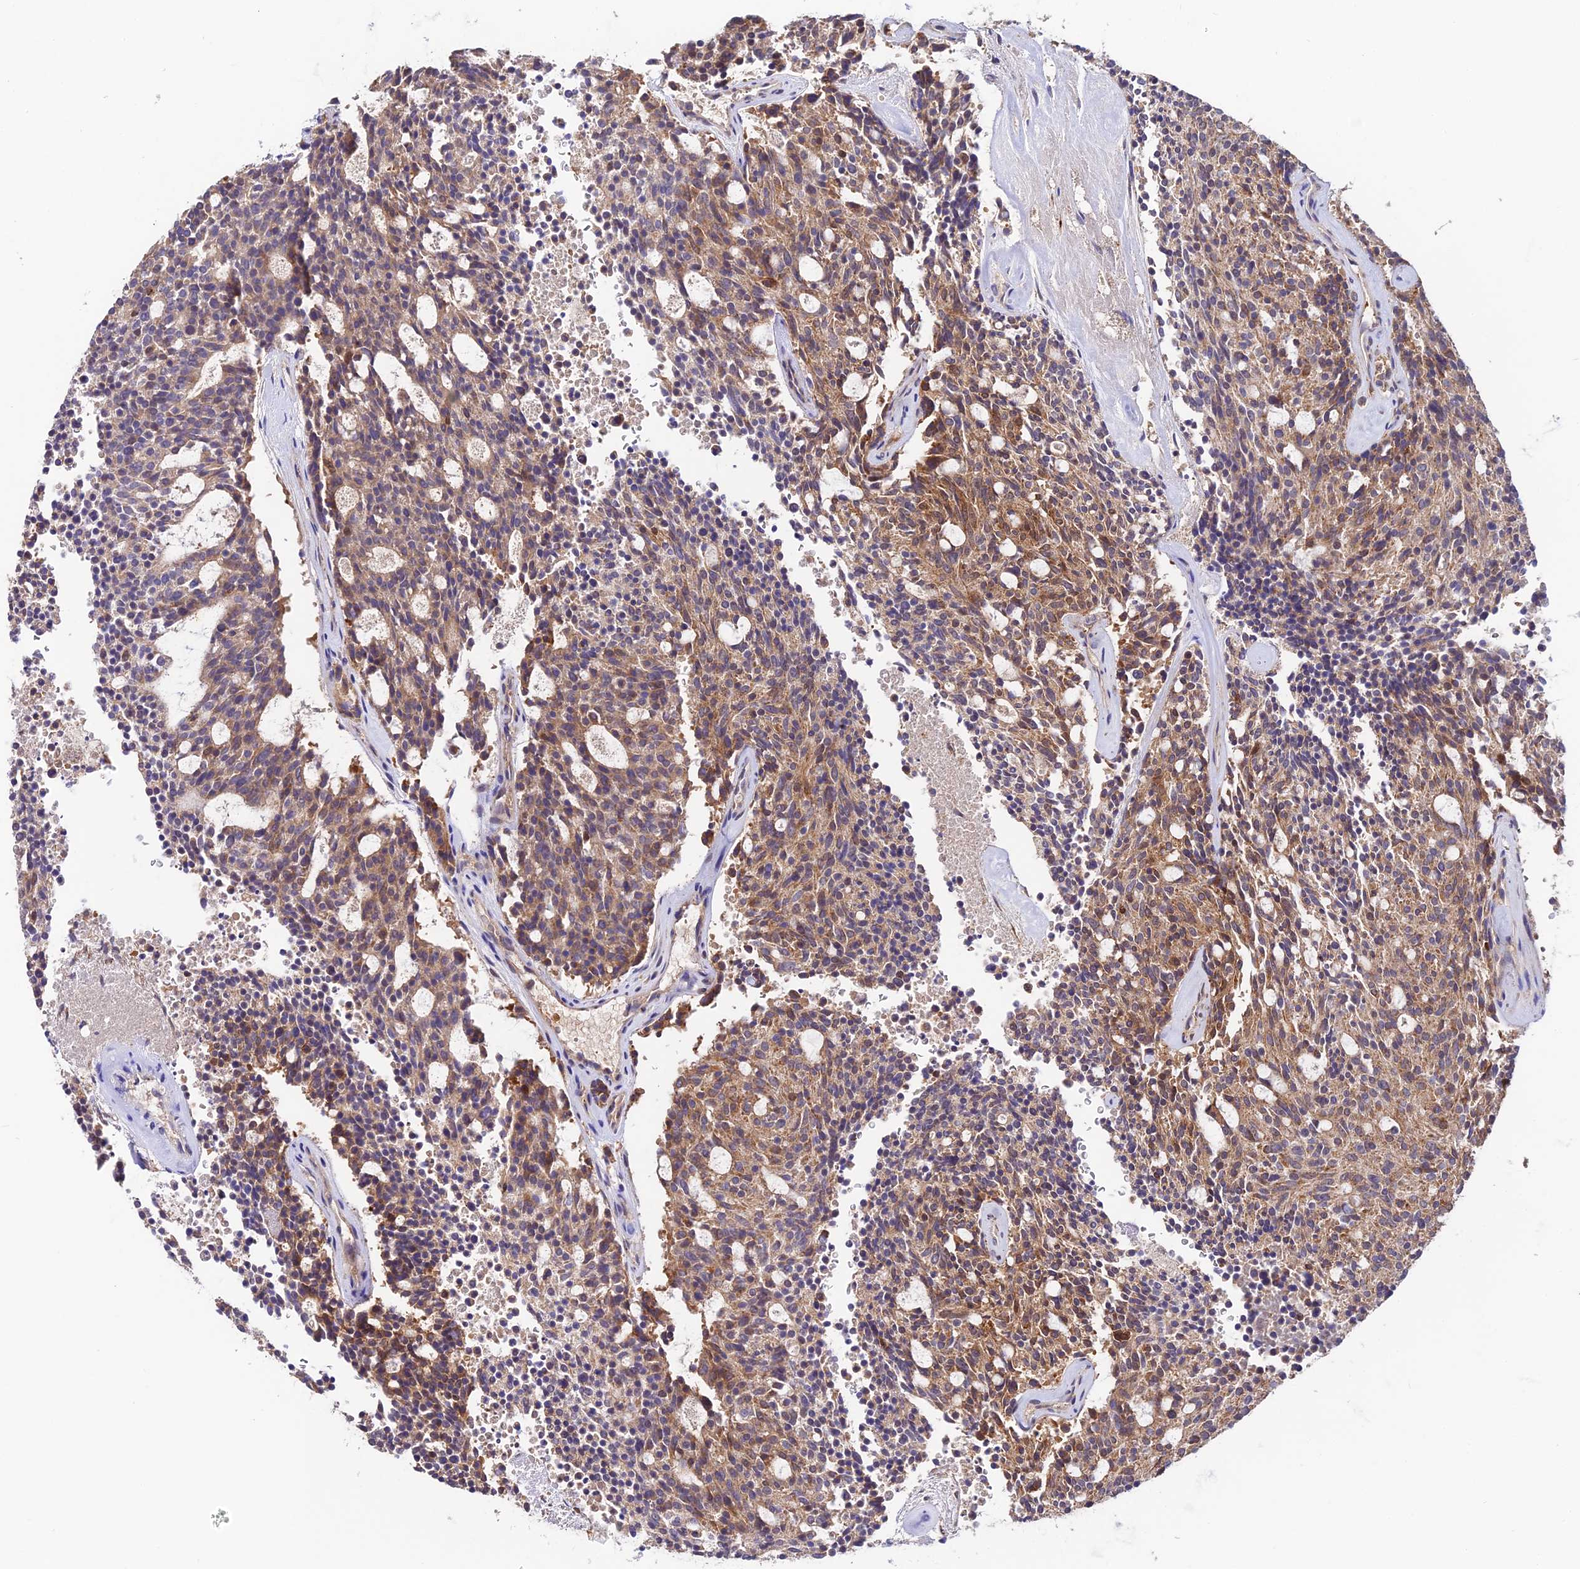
{"staining": {"intensity": "moderate", "quantity": ">75%", "location": "cytoplasmic/membranous"}, "tissue": "carcinoid", "cell_type": "Tumor cells", "image_type": "cancer", "snomed": [{"axis": "morphology", "description": "Carcinoid, malignant, NOS"}, {"axis": "topography", "description": "Pancreas"}], "caption": "There is medium levels of moderate cytoplasmic/membranous staining in tumor cells of carcinoid, as demonstrated by immunohistochemical staining (brown color).", "gene": "ZBED8", "patient": {"sex": "female", "age": 54}}